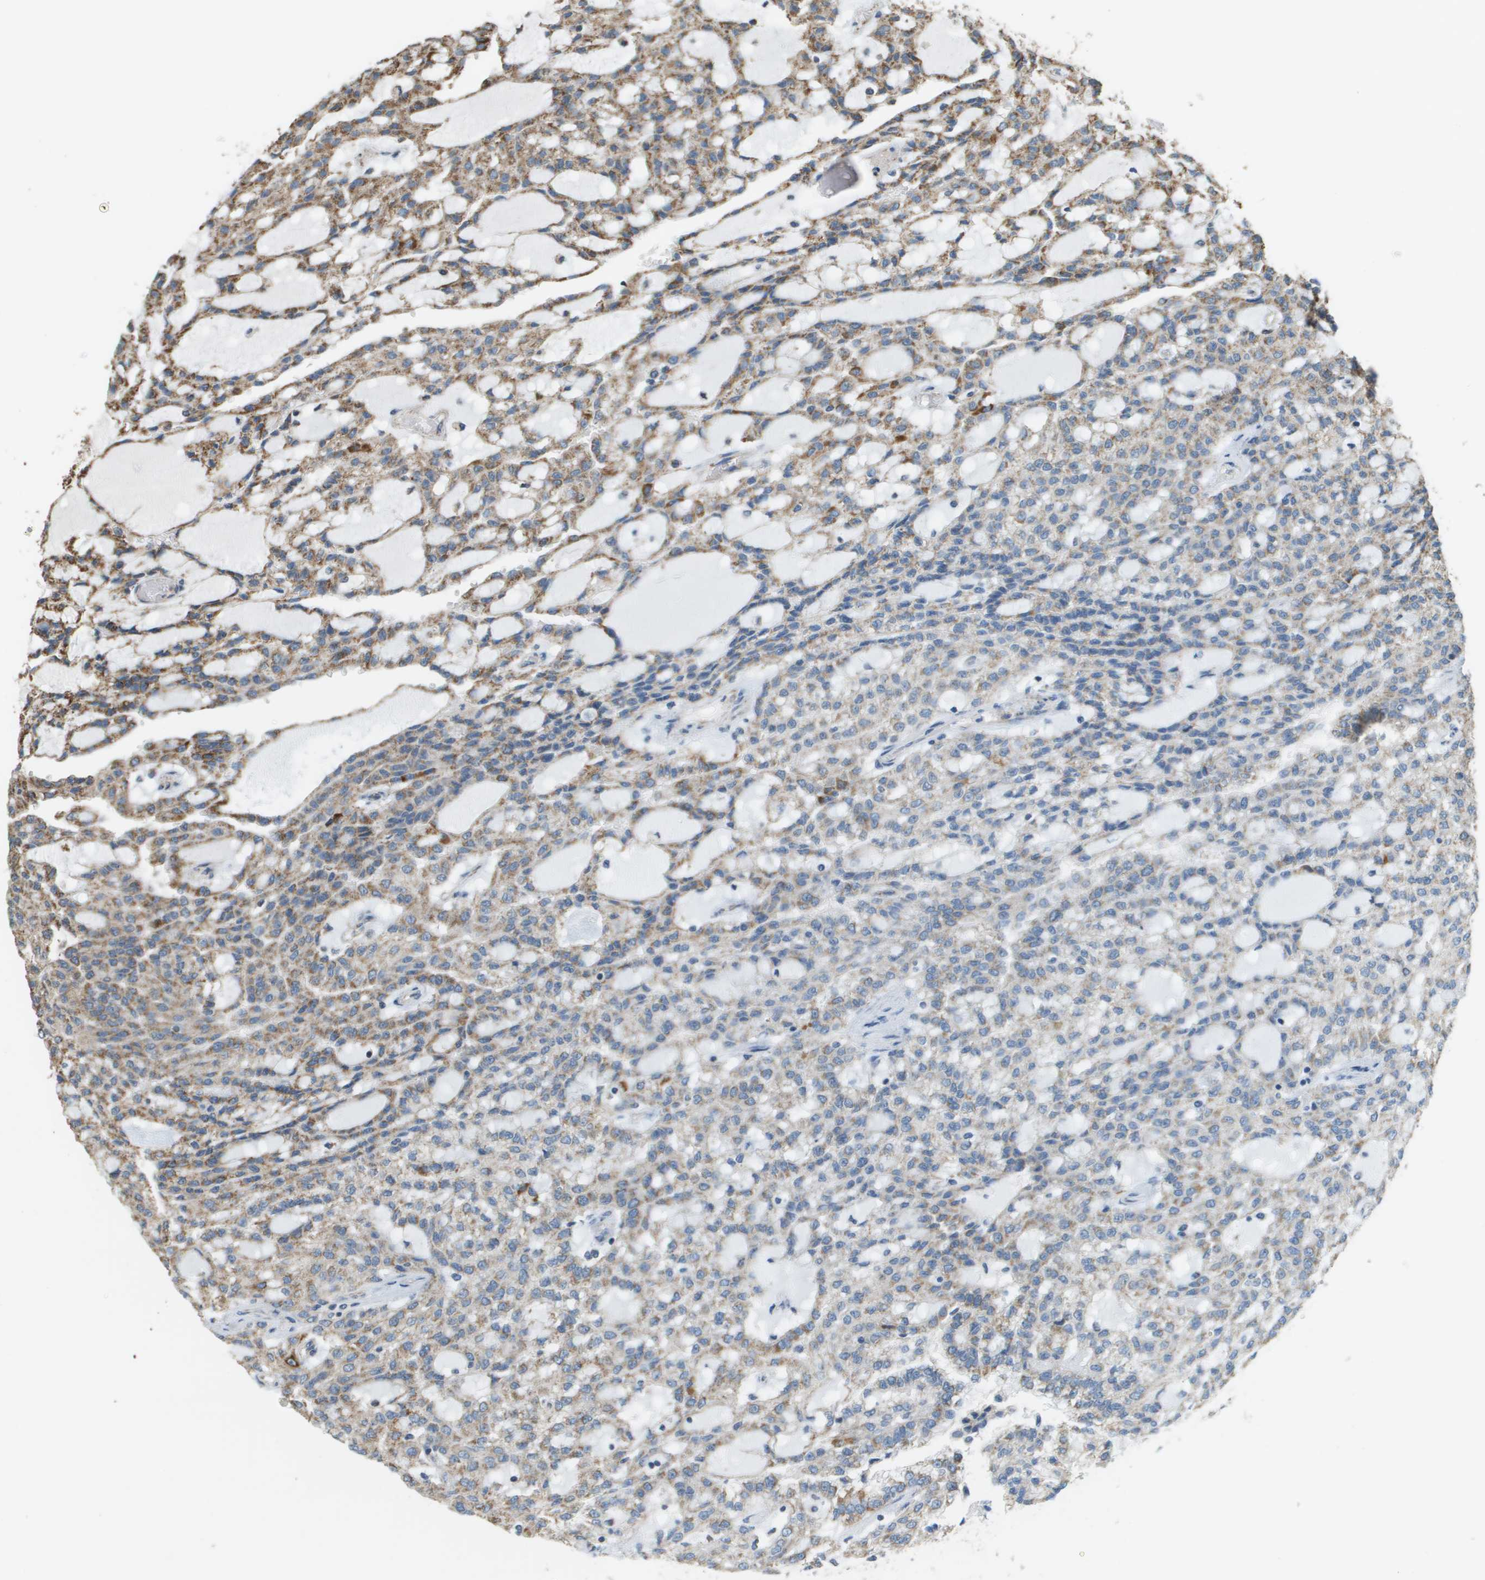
{"staining": {"intensity": "moderate", "quantity": ">75%", "location": "cytoplasmic/membranous"}, "tissue": "renal cancer", "cell_type": "Tumor cells", "image_type": "cancer", "snomed": [{"axis": "morphology", "description": "Adenocarcinoma, NOS"}, {"axis": "topography", "description": "Kidney"}], "caption": "Protein expression by immunohistochemistry reveals moderate cytoplasmic/membranous positivity in about >75% of tumor cells in renal adenocarcinoma.", "gene": "FH", "patient": {"sex": "male", "age": 63}}